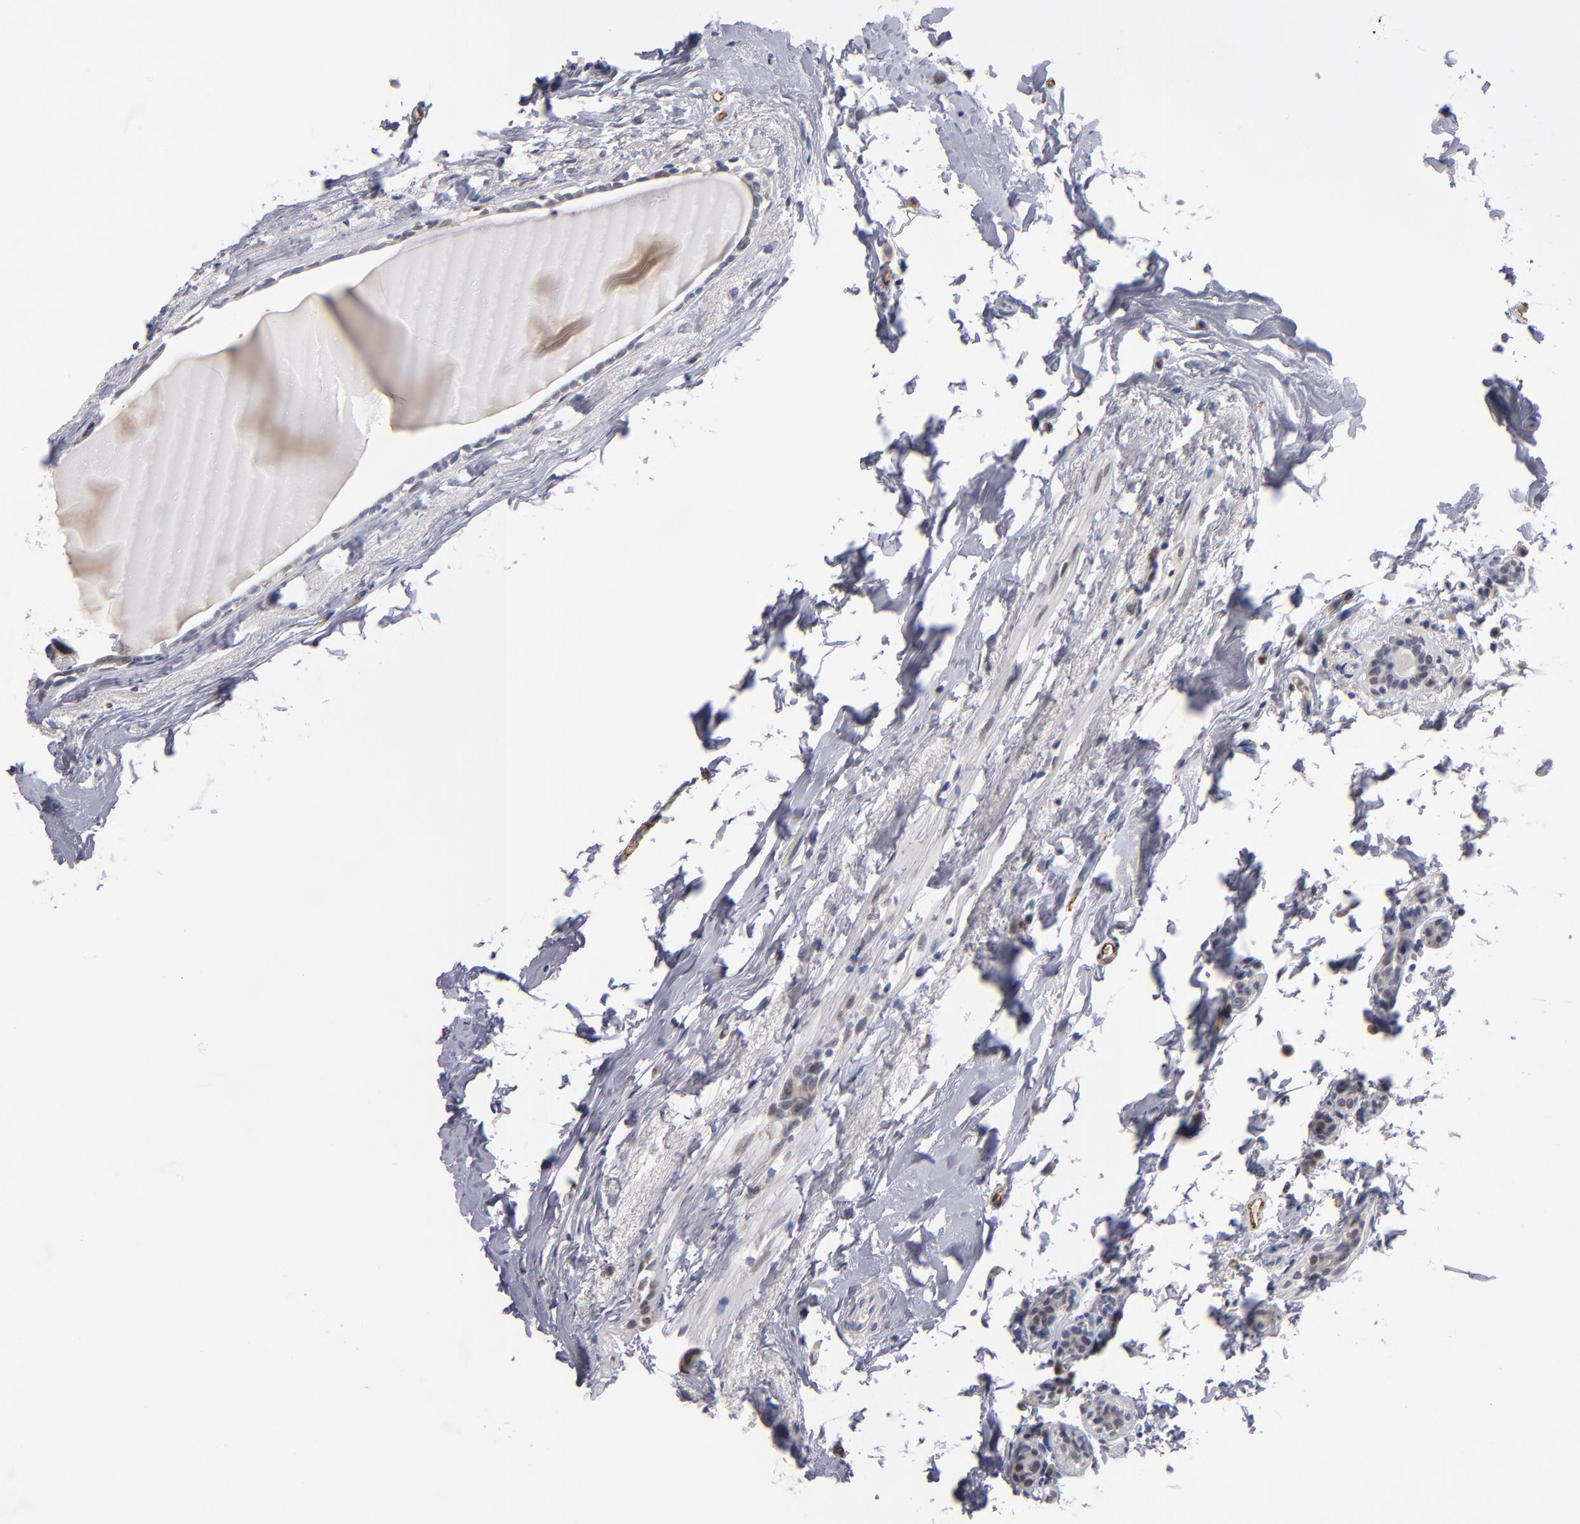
{"staining": {"intensity": "weak", "quantity": "25%-75%", "location": "cytoplasmic/membranous"}, "tissue": "breast cancer", "cell_type": "Tumor cells", "image_type": "cancer", "snomed": [{"axis": "morphology", "description": "Lobular carcinoma"}, {"axis": "topography", "description": "Breast"}], "caption": "Protein staining reveals weak cytoplasmic/membranous expression in about 25%-75% of tumor cells in breast cancer.", "gene": "SELP", "patient": {"sex": "female", "age": 55}}